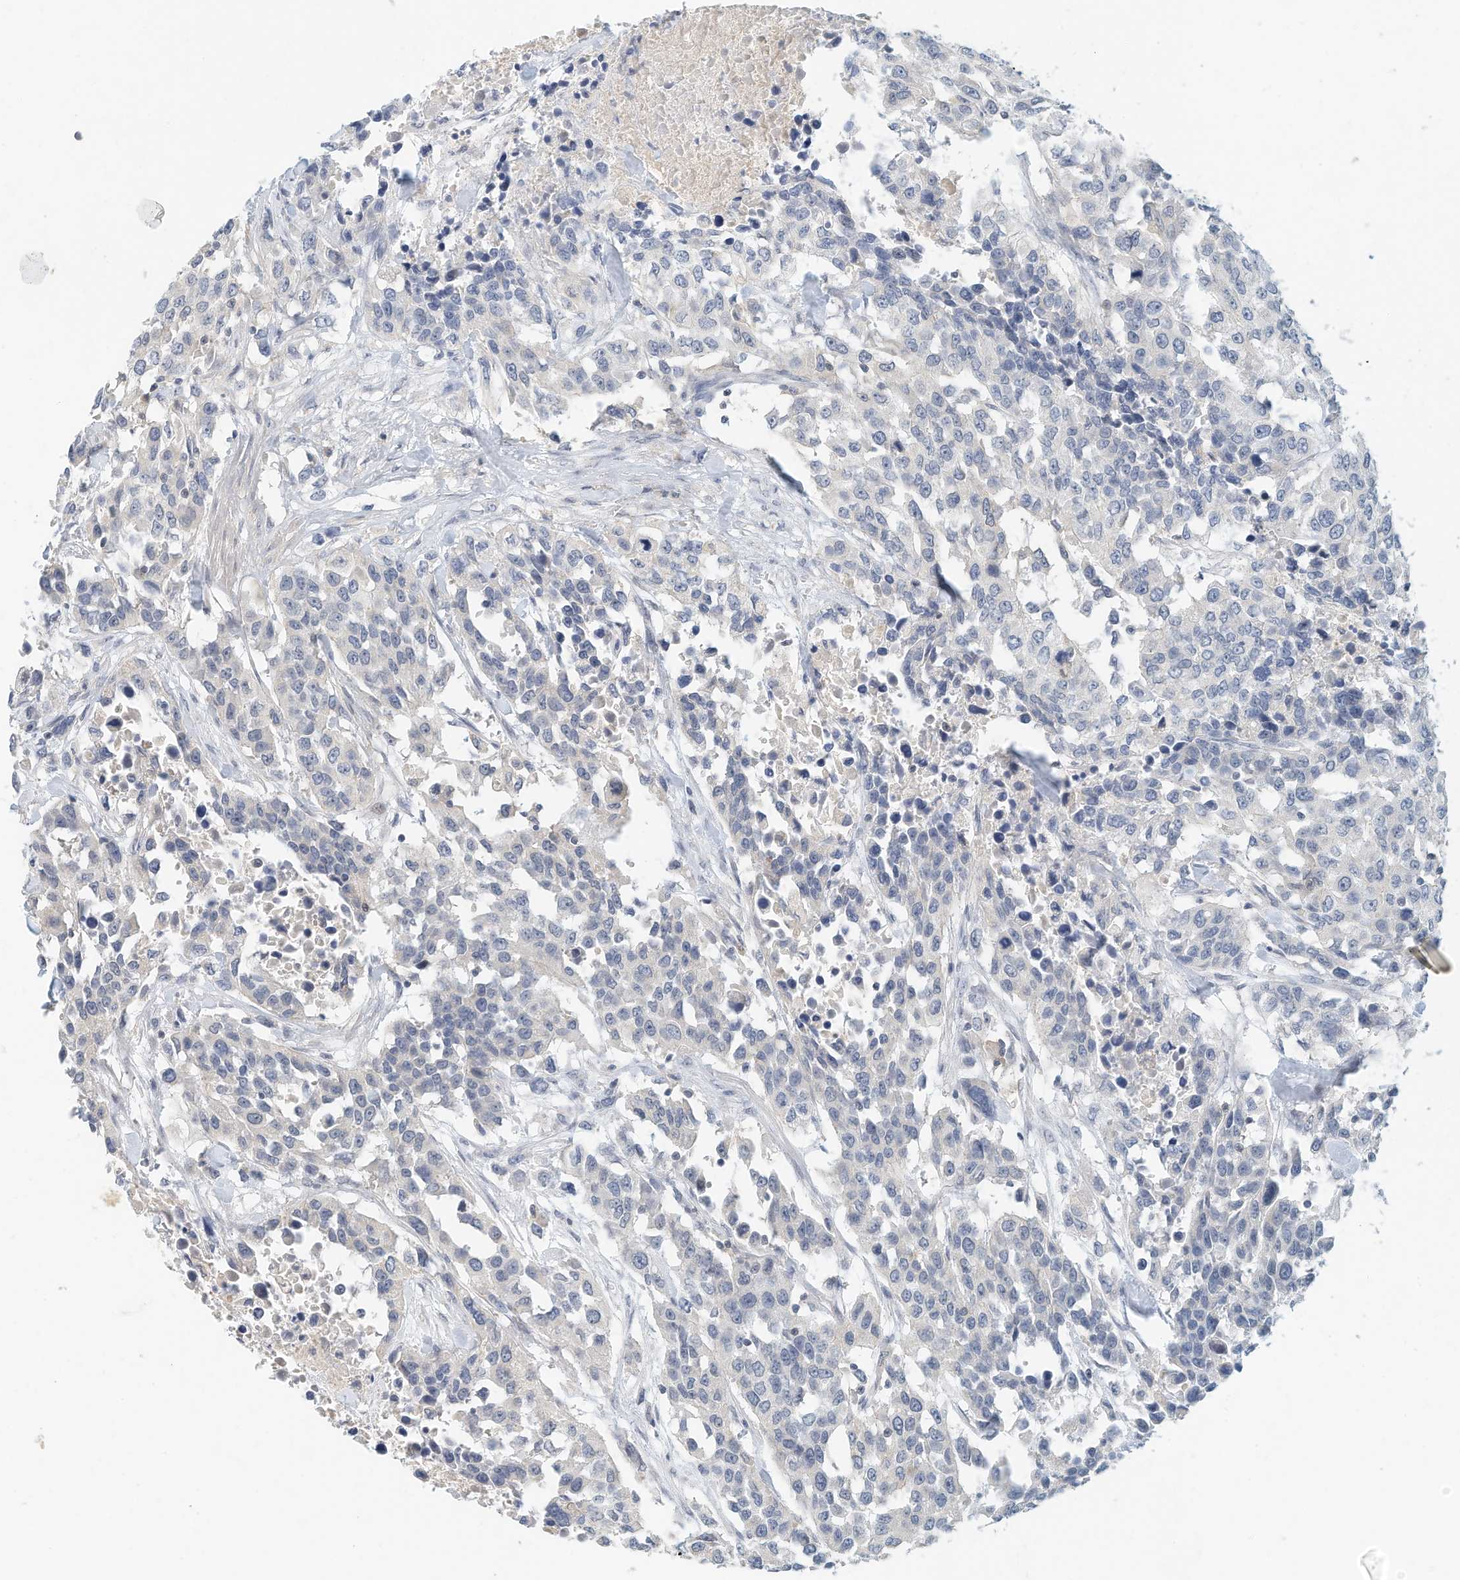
{"staining": {"intensity": "negative", "quantity": "none", "location": "none"}, "tissue": "urothelial cancer", "cell_type": "Tumor cells", "image_type": "cancer", "snomed": [{"axis": "morphology", "description": "Urothelial carcinoma, High grade"}, {"axis": "topography", "description": "Urinary bladder"}], "caption": "IHC photomicrograph of neoplastic tissue: high-grade urothelial carcinoma stained with DAB (3,3'-diaminobenzidine) reveals no significant protein expression in tumor cells.", "gene": "MICAL1", "patient": {"sex": "female", "age": 80}}